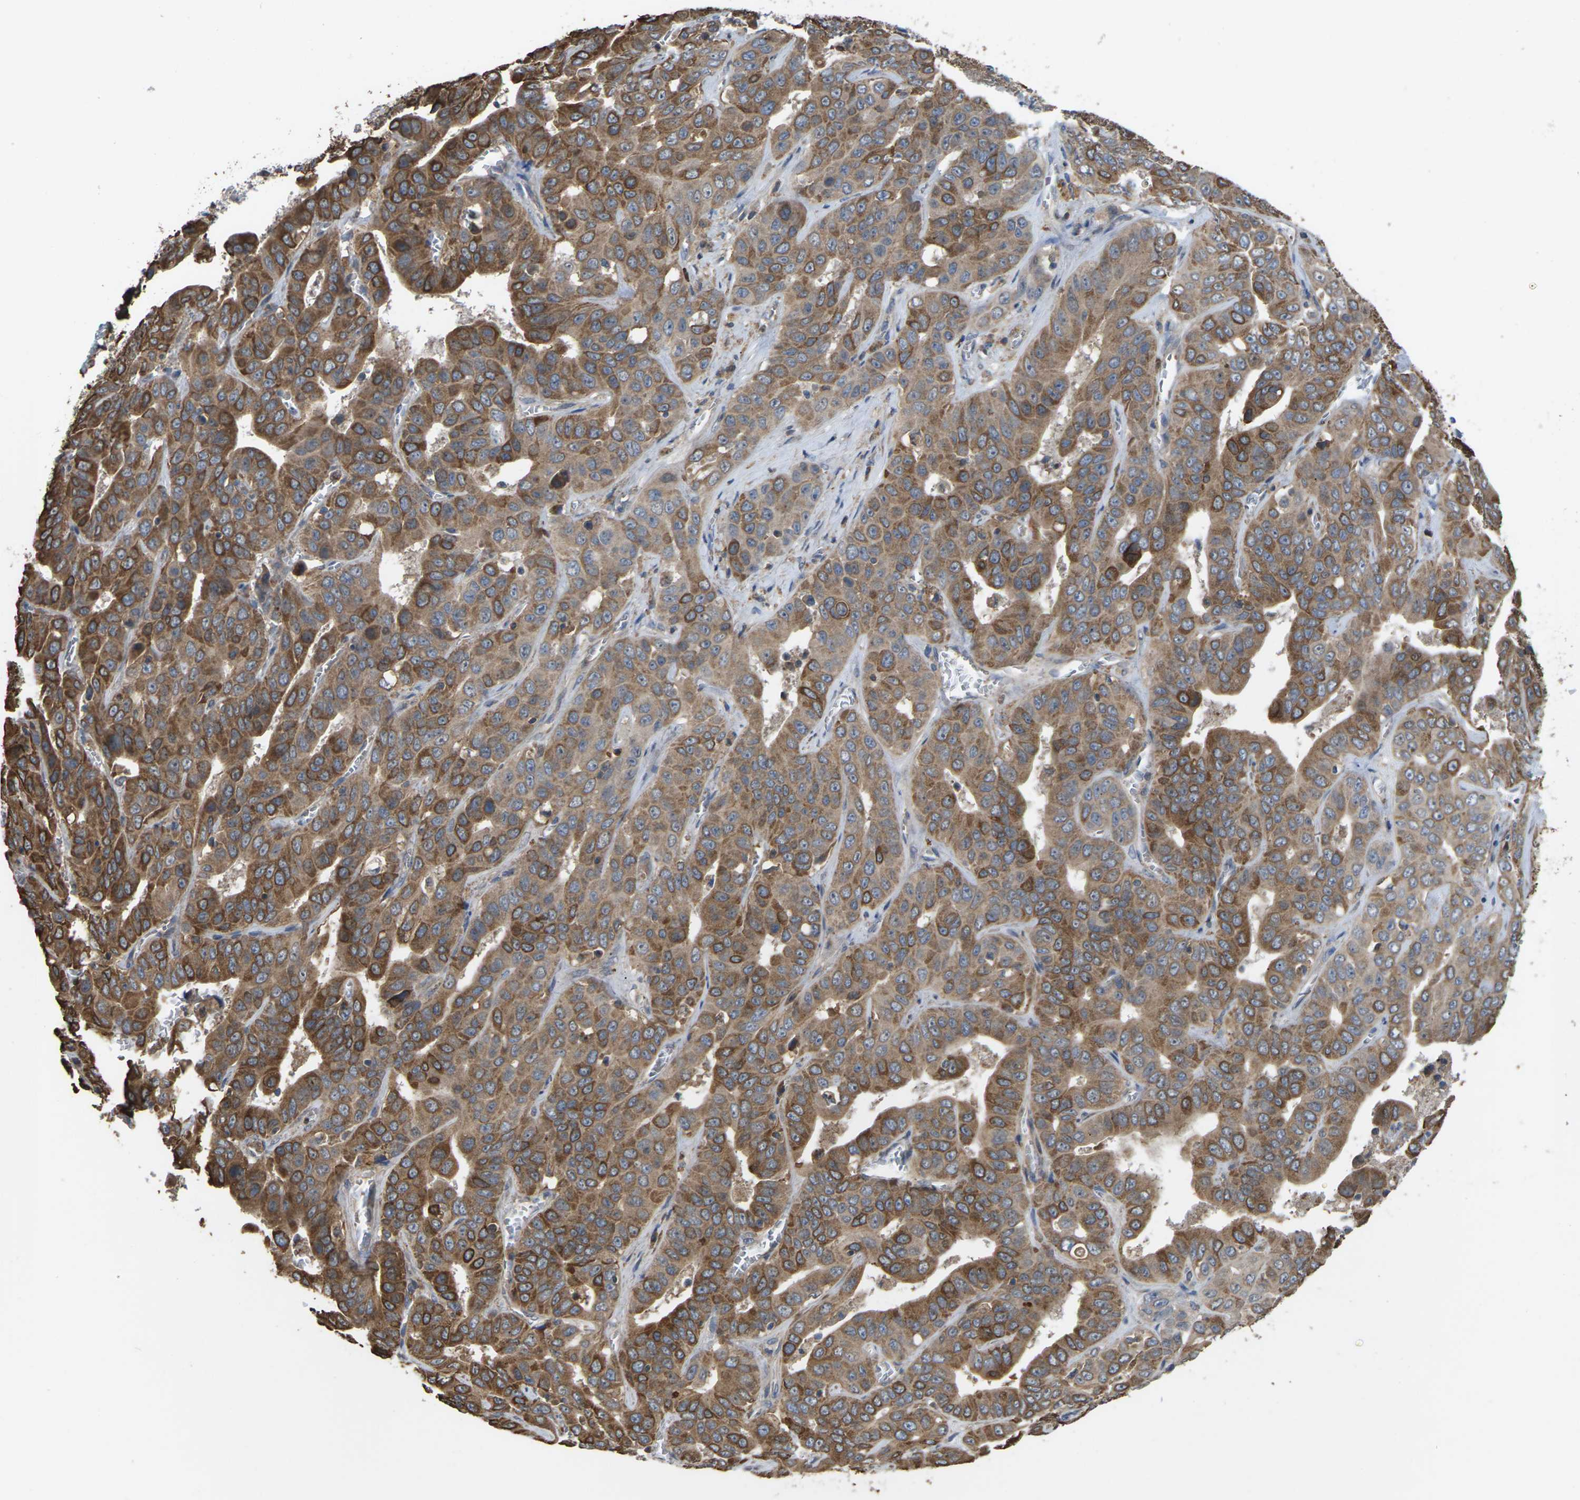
{"staining": {"intensity": "moderate", "quantity": ">75%", "location": "cytoplasmic/membranous"}, "tissue": "liver cancer", "cell_type": "Tumor cells", "image_type": "cancer", "snomed": [{"axis": "morphology", "description": "Cholangiocarcinoma"}, {"axis": "topography", "description": "Liver"}], "caption": "A medium amount of moderate cytoplasmic/membranous expression is appreciated in approximately >75% of tumor cells in liver cancer tissue.", "gene": "TIAM1", "patient": {"sex": "female", "age": 52}}